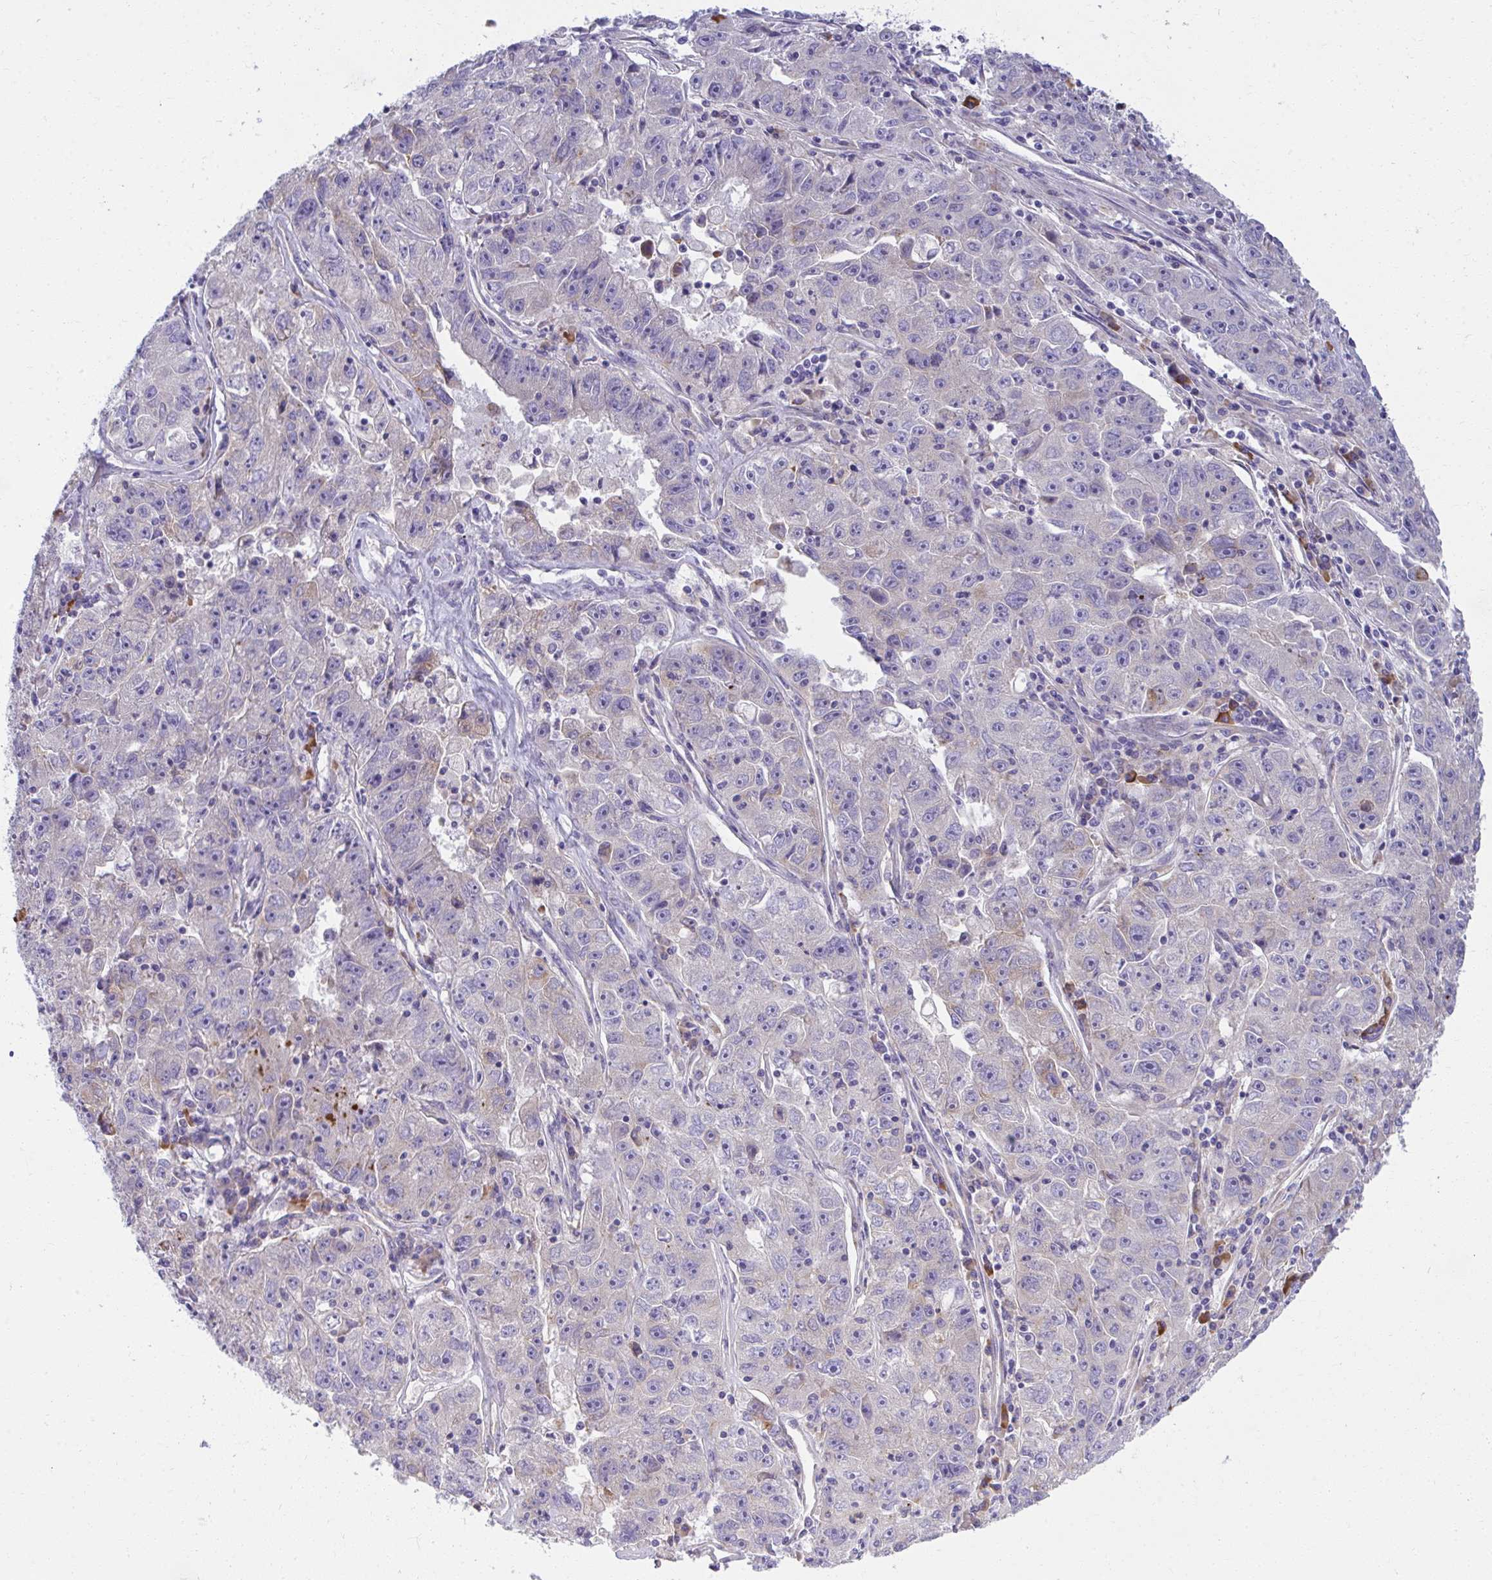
{"staining": {"intensity": "negative", "quantity": "none", "location": "none"}, "tissue": "lung cancer", "cell_type": "Tumor cells", "image_type": "cancer", "snomed": [{"axis": "morphology", "description": "Normal morphology"}, {"axis": "morphology", "description": "Adenocarcinoma, NOS"}, {"axis": "topography", "description": "Lymph node"}, {"axis": "topography", "description": "Lung"}], "caption": "Lung cancer (adenocarcinoma) stained for a protein using IHC displays no positivity tumor cells.", "gene": "FASLG", "patient": {"sex": "female", "age": 57}}